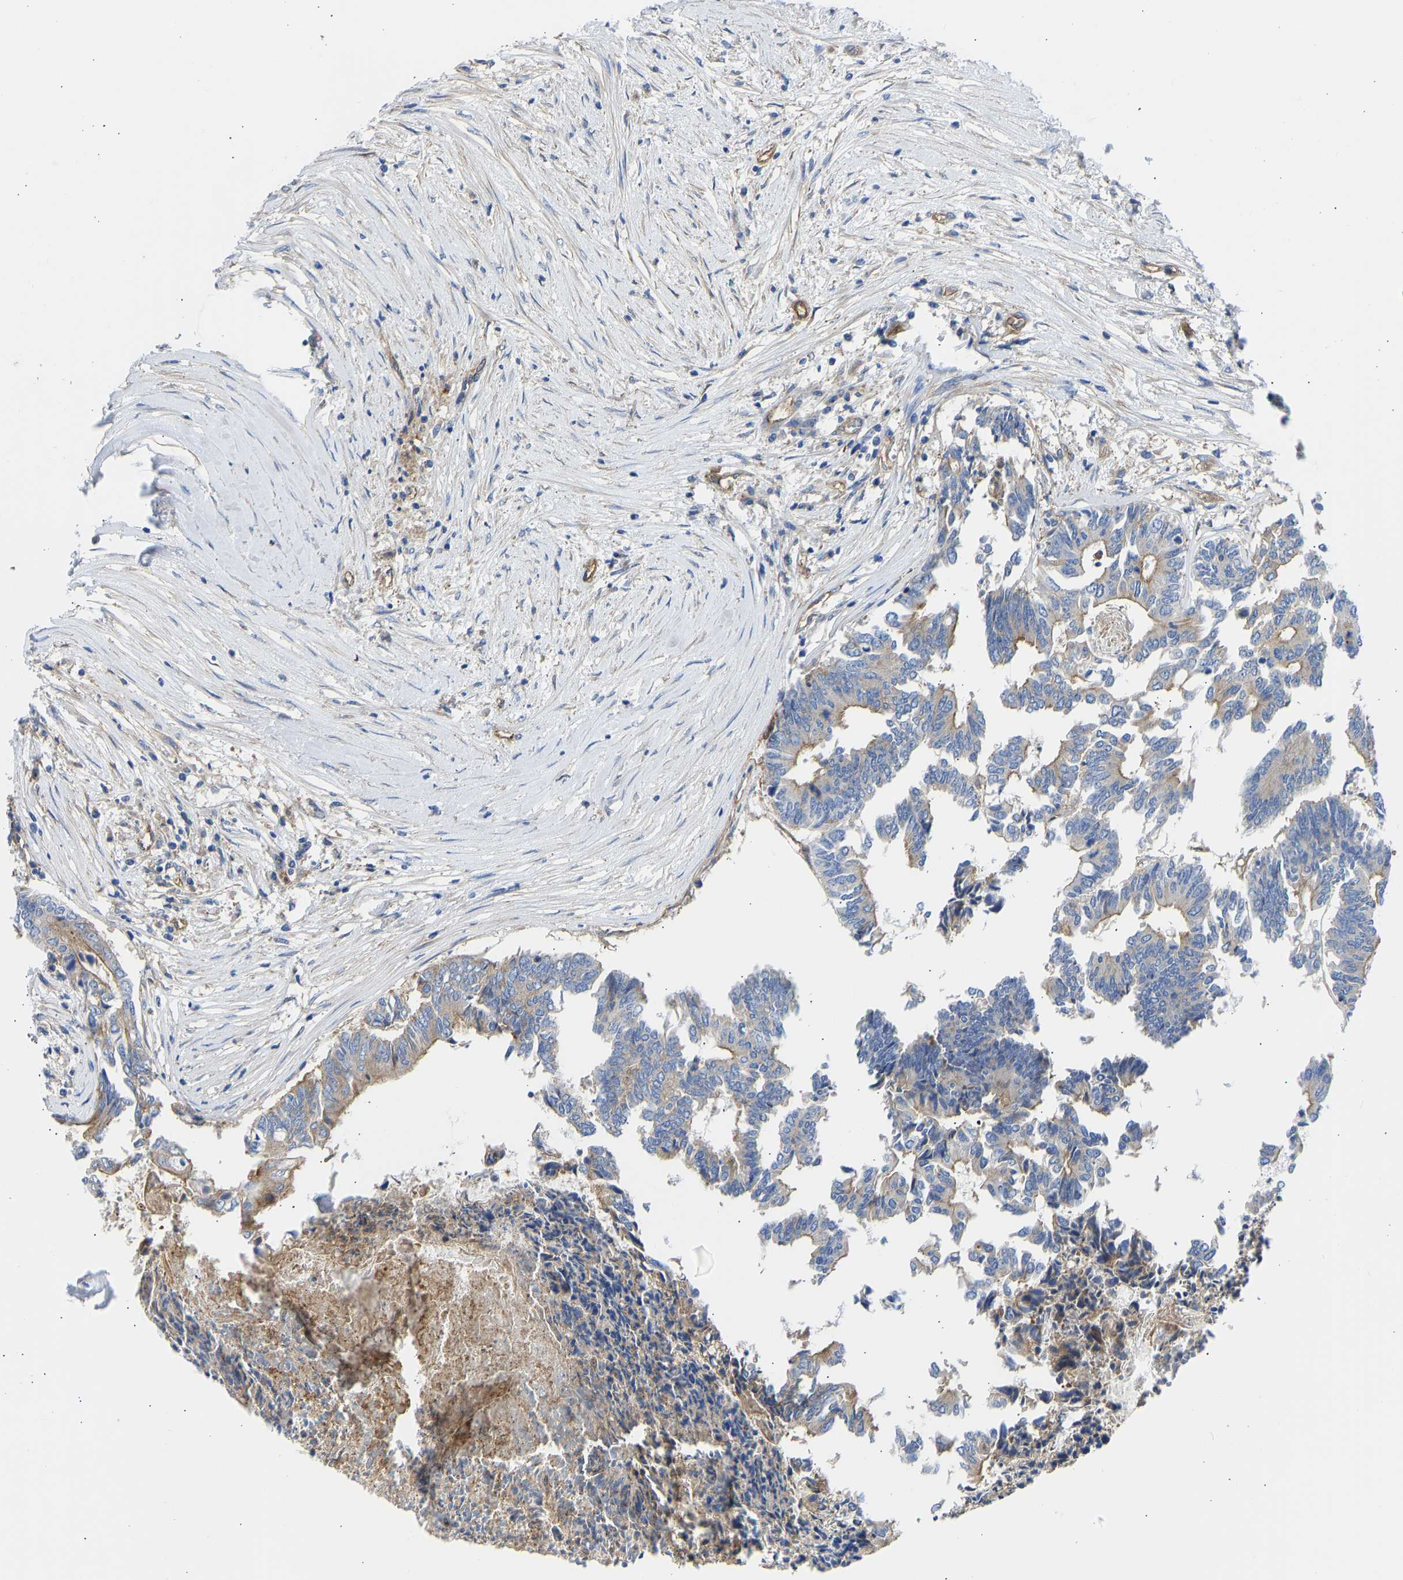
{"staining": {"intensity": "moderate", "quantity": ">75%", "location": "cytoplasmic/membranous"}, "tissue": "colorectal cancer", "cell_type": "Tumor cells", "image_type": "cancer", "snomed": [{"axis": "morphology", "description": "Adenocarcinoma, NOS"}, {"axis": "topography", "description": "Rectum"}], "caption": "A photomicrograph of human adenocarcinoma (colorectal) stained for a protein exhibits moderate cytoplasmic/membranous brown staining in tumor cells. Nuclei are stained in blue.", "gene": "MYO1C", "patient": {"sex": "male", "age": 63}}